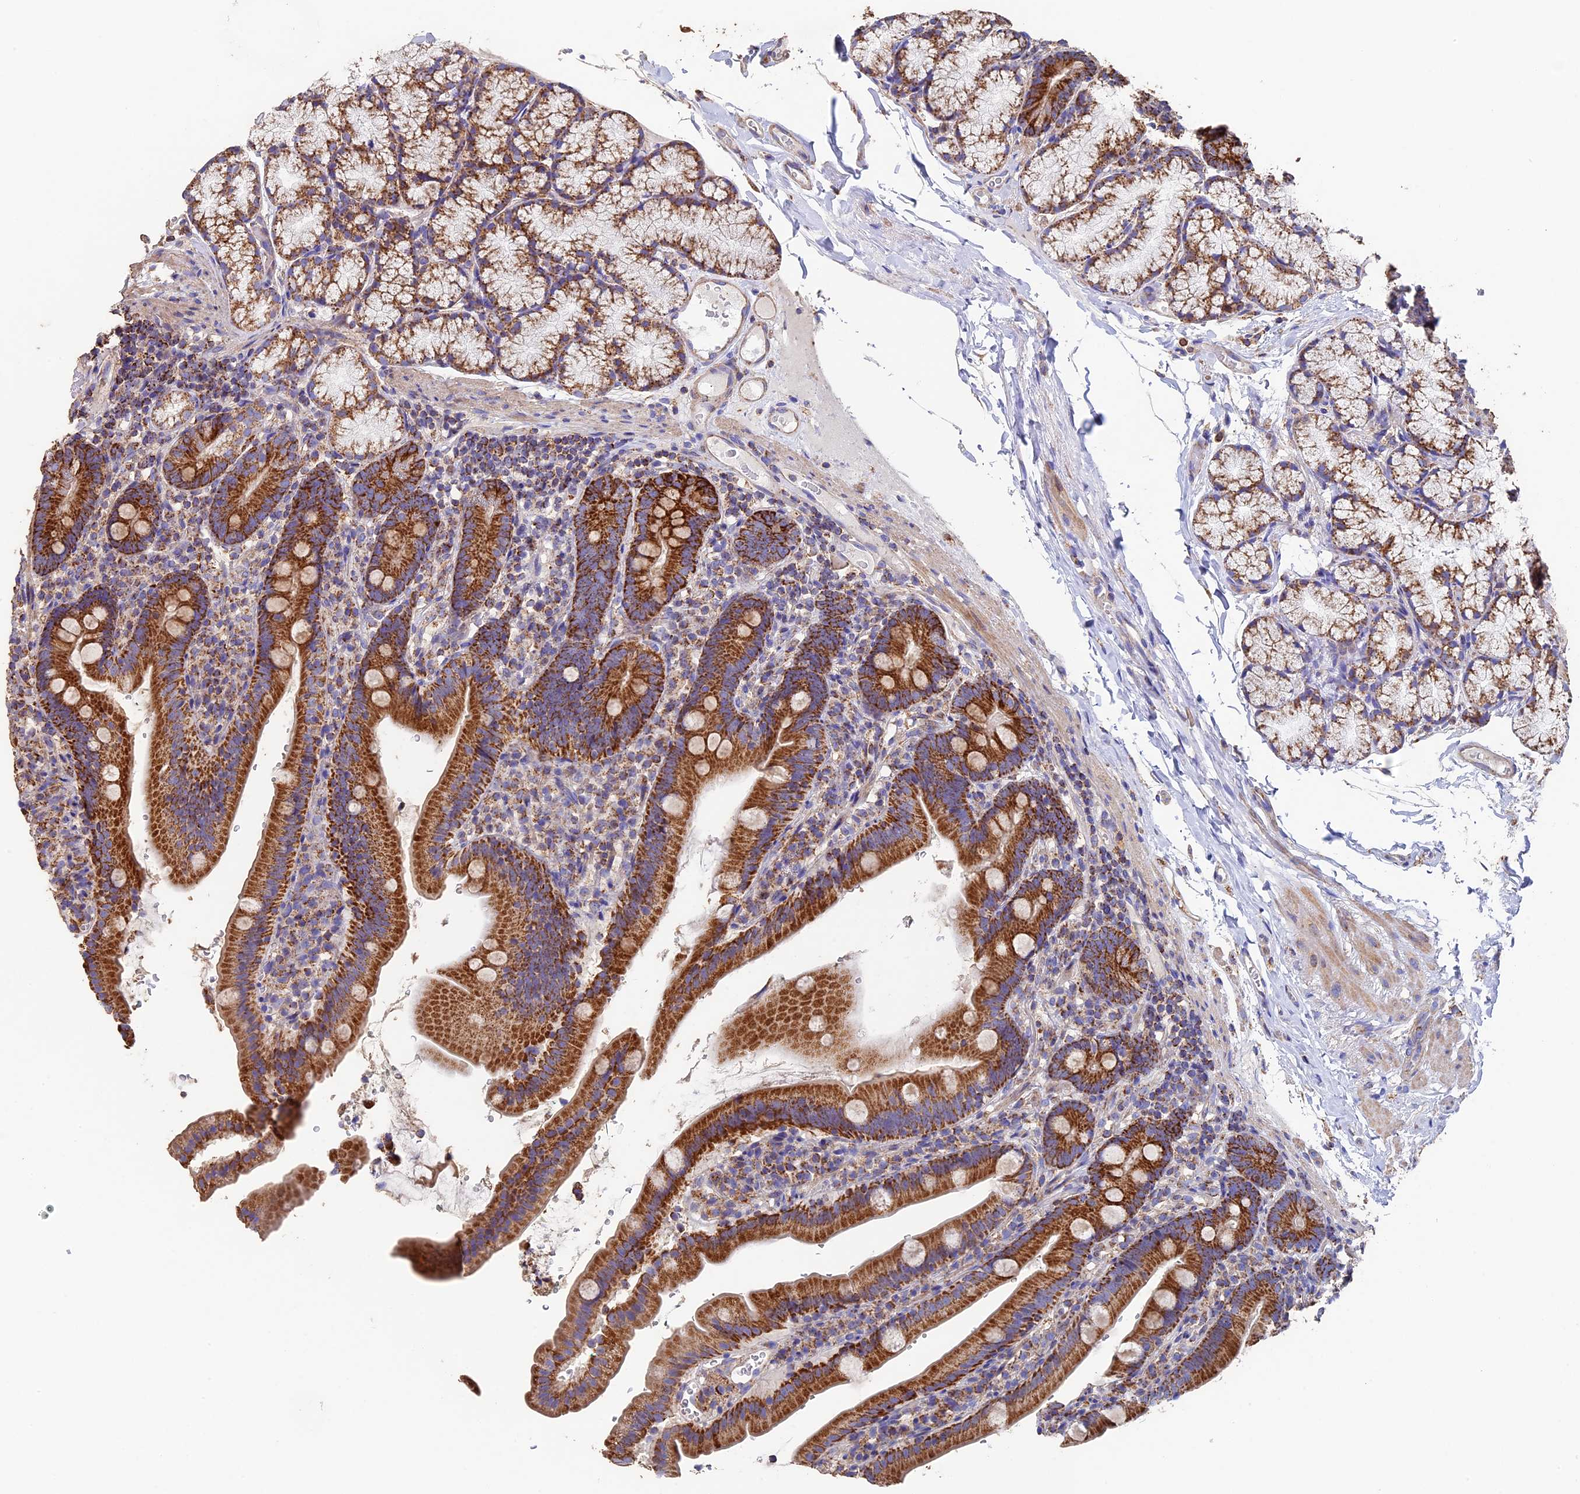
{"staining": {"intensity": "strong", "quantity": ">75%", "location": "cytoplasmic/membranous"}, "tissue": "duodenum", "cell_type": "Glandular cells", "image_type": "normal", "snomed": [{"axis": "morphology", "description": "Normal tissue, NOS"}, {"axis": "topography", "description": "Duodenum"}], "caption": "Immunohistochemical staining of unremarkable human duodenum shows strong cytoplasmic/membranous protein positivity in about >75% of glandular cells. (DAB (3,3'-diaminobenzidine) IHC with brightfield microscopy, high magnification).", "gene": "ADAT1", "patient": {"sex": "female", "age": 67}}